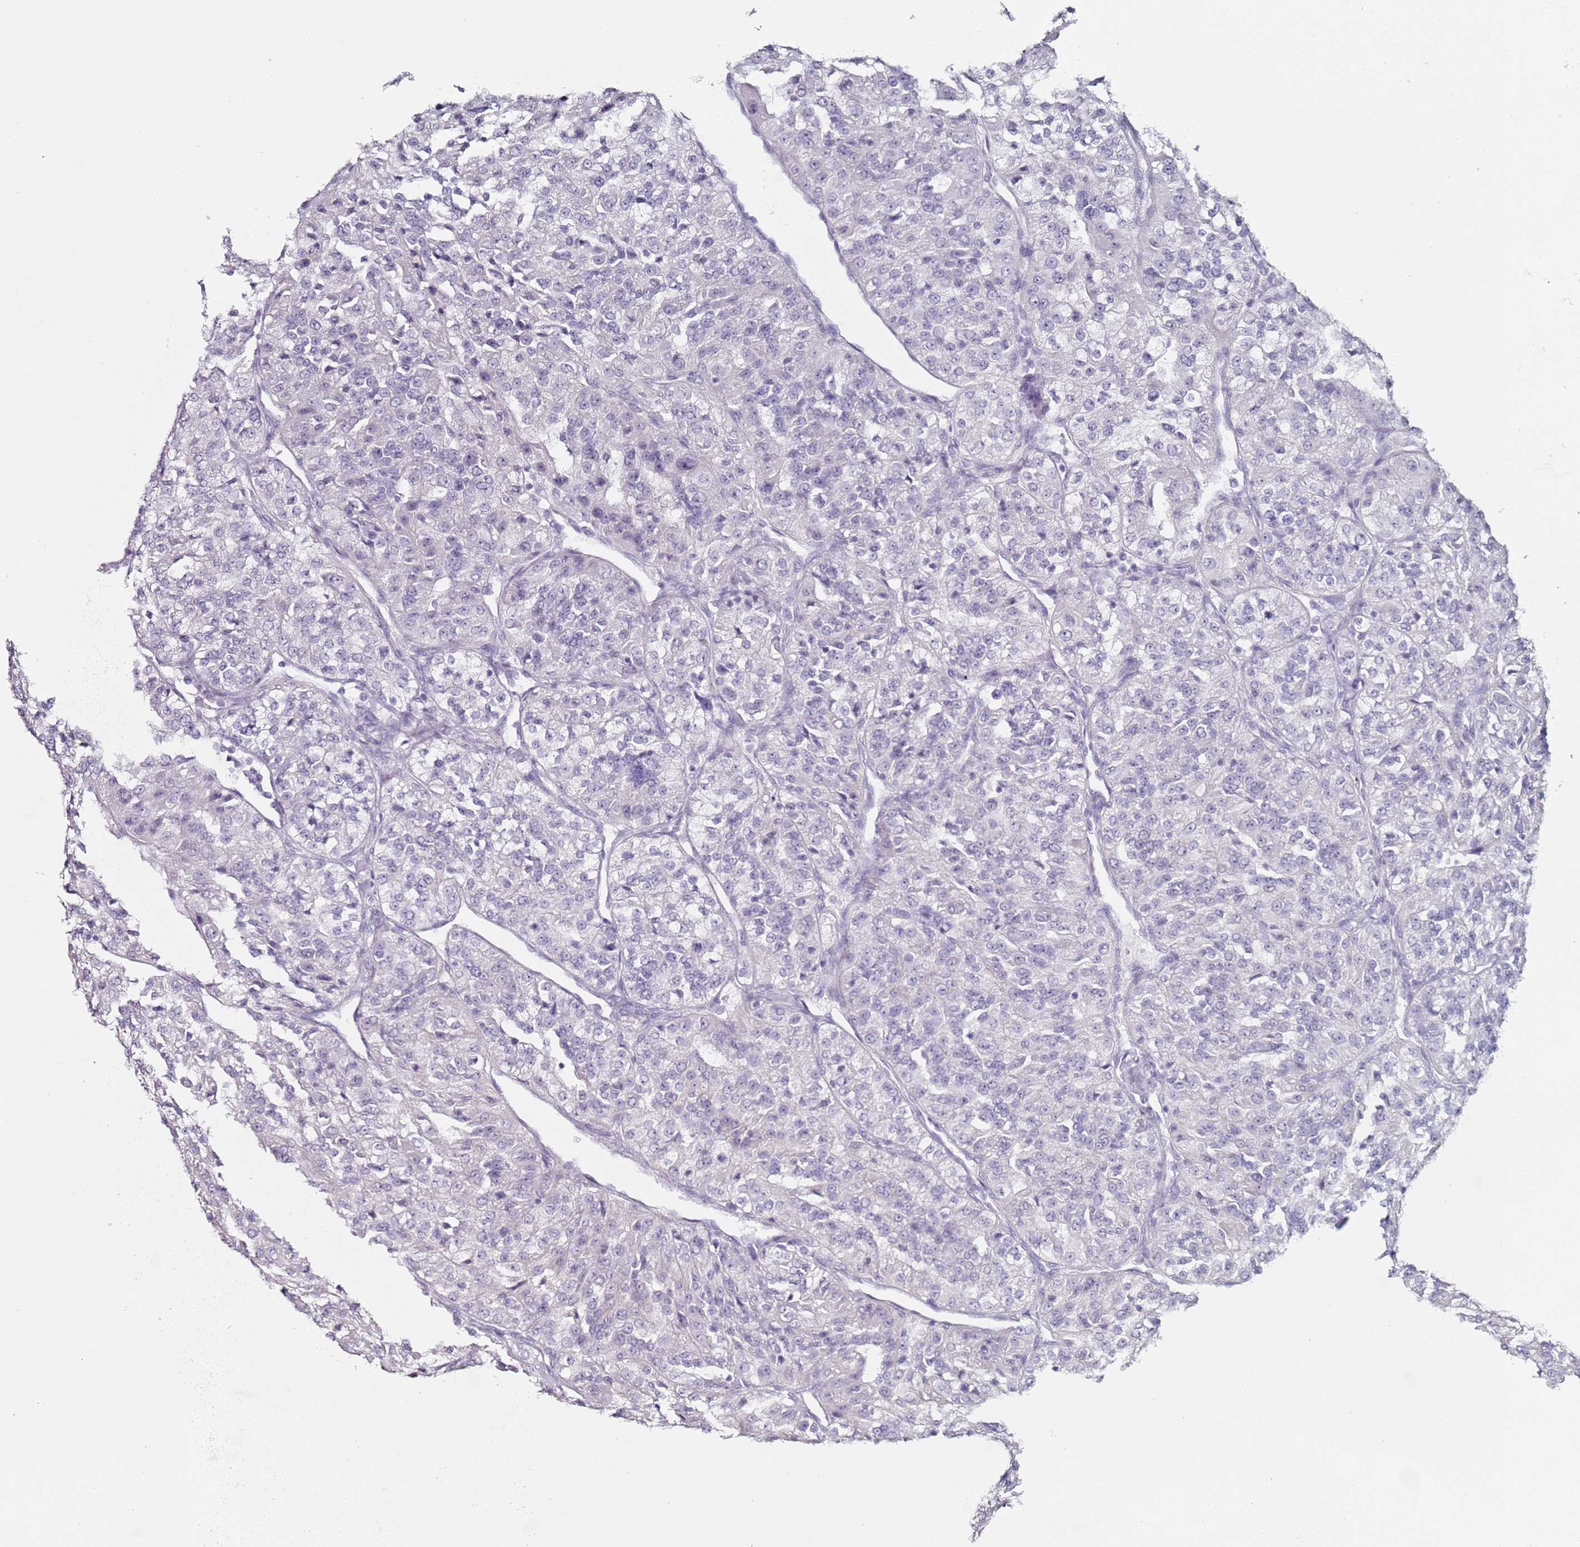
{"staining": {"intensity": "negative", "quantity": "none", "location": "none"}, "tissue": "renal cancer", "cell_type": "Tumor cells", "image_type": "cancer", "snomed": [{"axis": "morphology", "description": "Adenocarcinoma, NOS"}, {"axis": "topography", "description": "Kidney"}], "caption": "Renal cancer (adenocarcinoma) was stained to show a protein in brown. There is no significant positivity in tumor cells.", "gene": "DNAH11", "patient": {"sex": "female", "age": 63}}